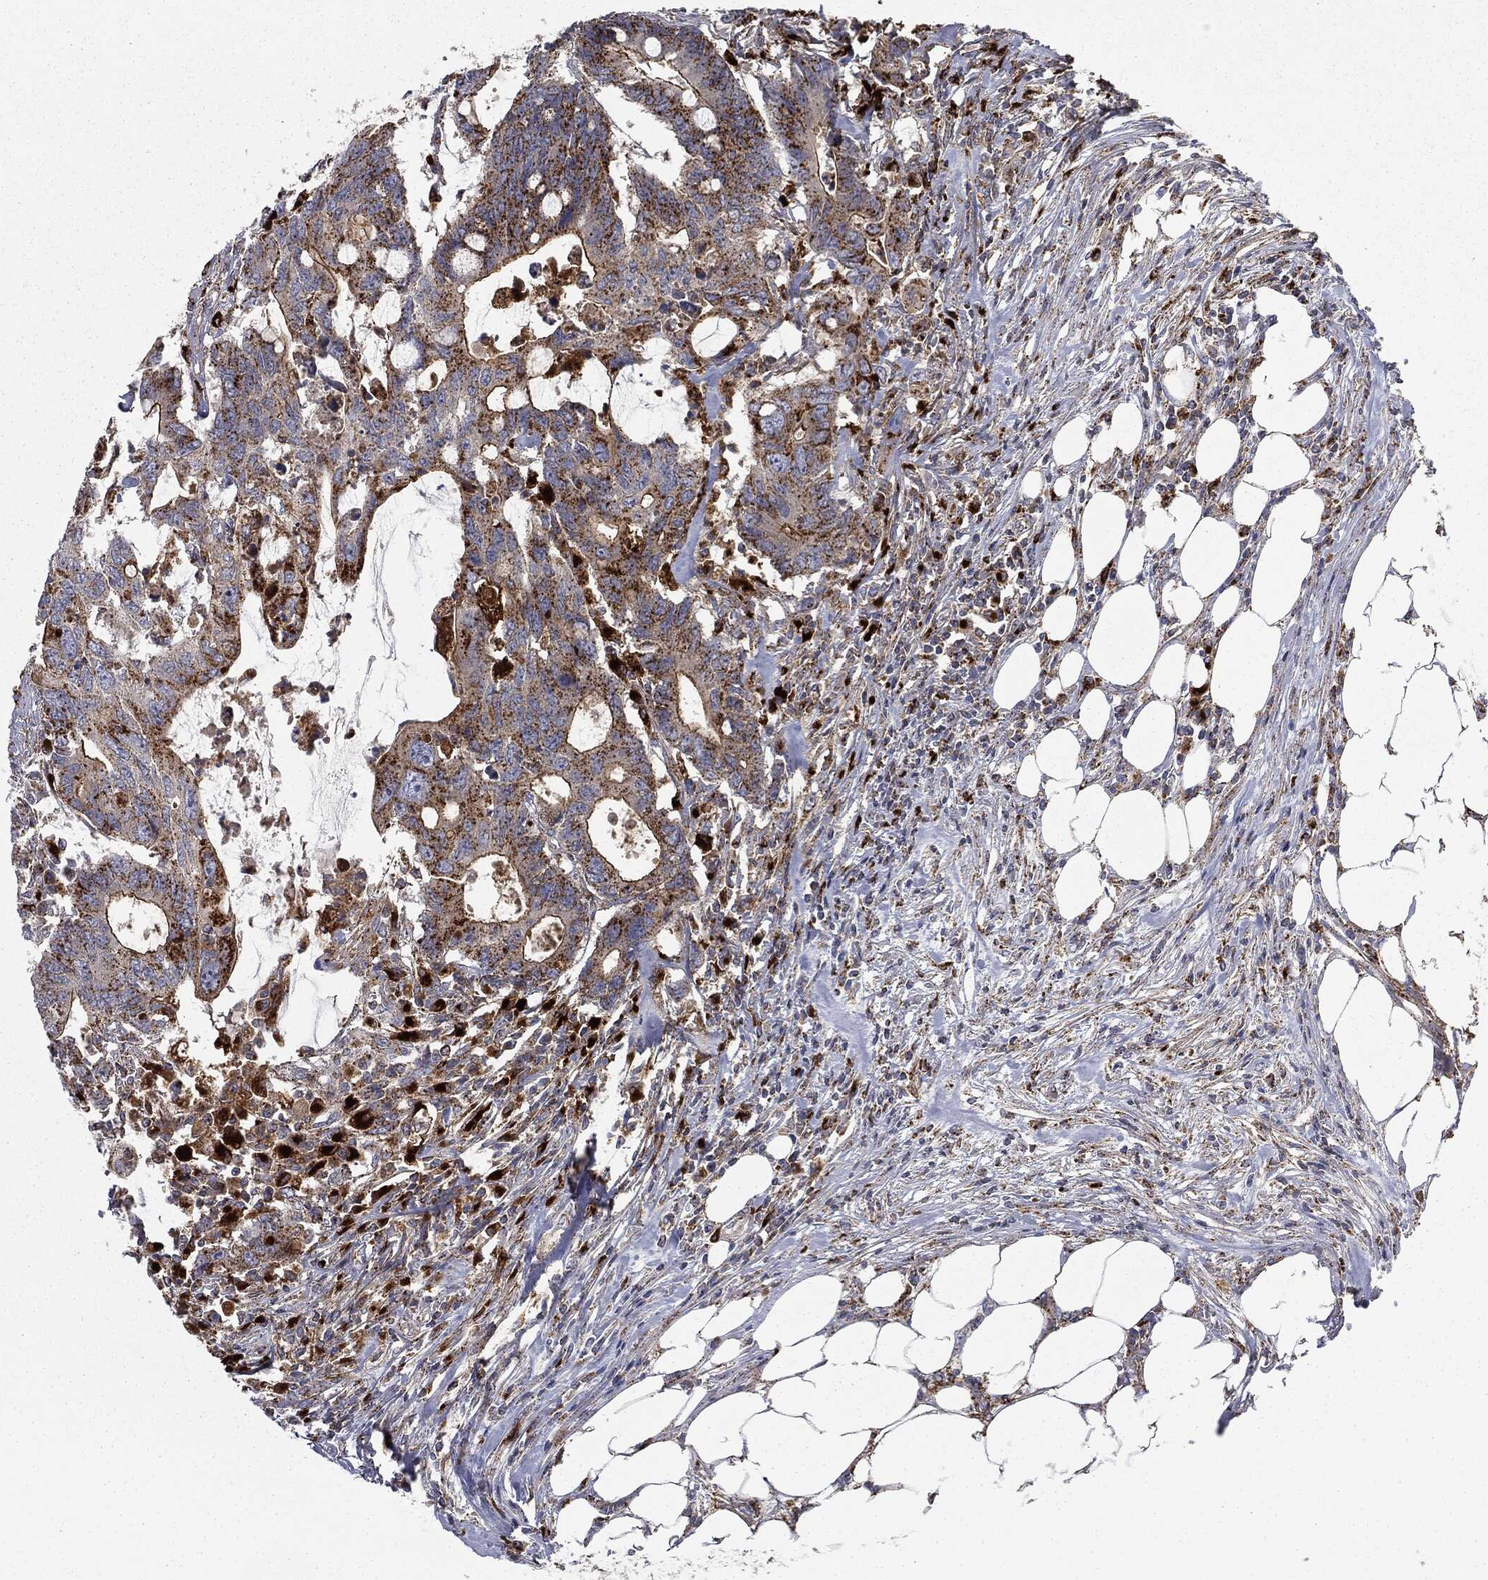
{"staining": {"intensity": "strong", "quantity": ">75%", "location": "cytoplasmic/membranous"}, "tissue": "colorectal cancer", "cell_type": "Tumor cells", "image_type": "cancer", "snomed": [{"axis": "morphology", "description": "Adenocarcinoma, NOS"}, {"axis": "topography", "description": "Colon"}], "caption": "Colorectal adenocarcinoma stained for a protein shows strong cytoplasmic/membranous positivity in tumor cells. Immunohistochemistry (ihc) stains the protein in brown and the nuclei are stained blue.", "gene": "CTSA", "patient": {"sex": "male", "age": 71}}